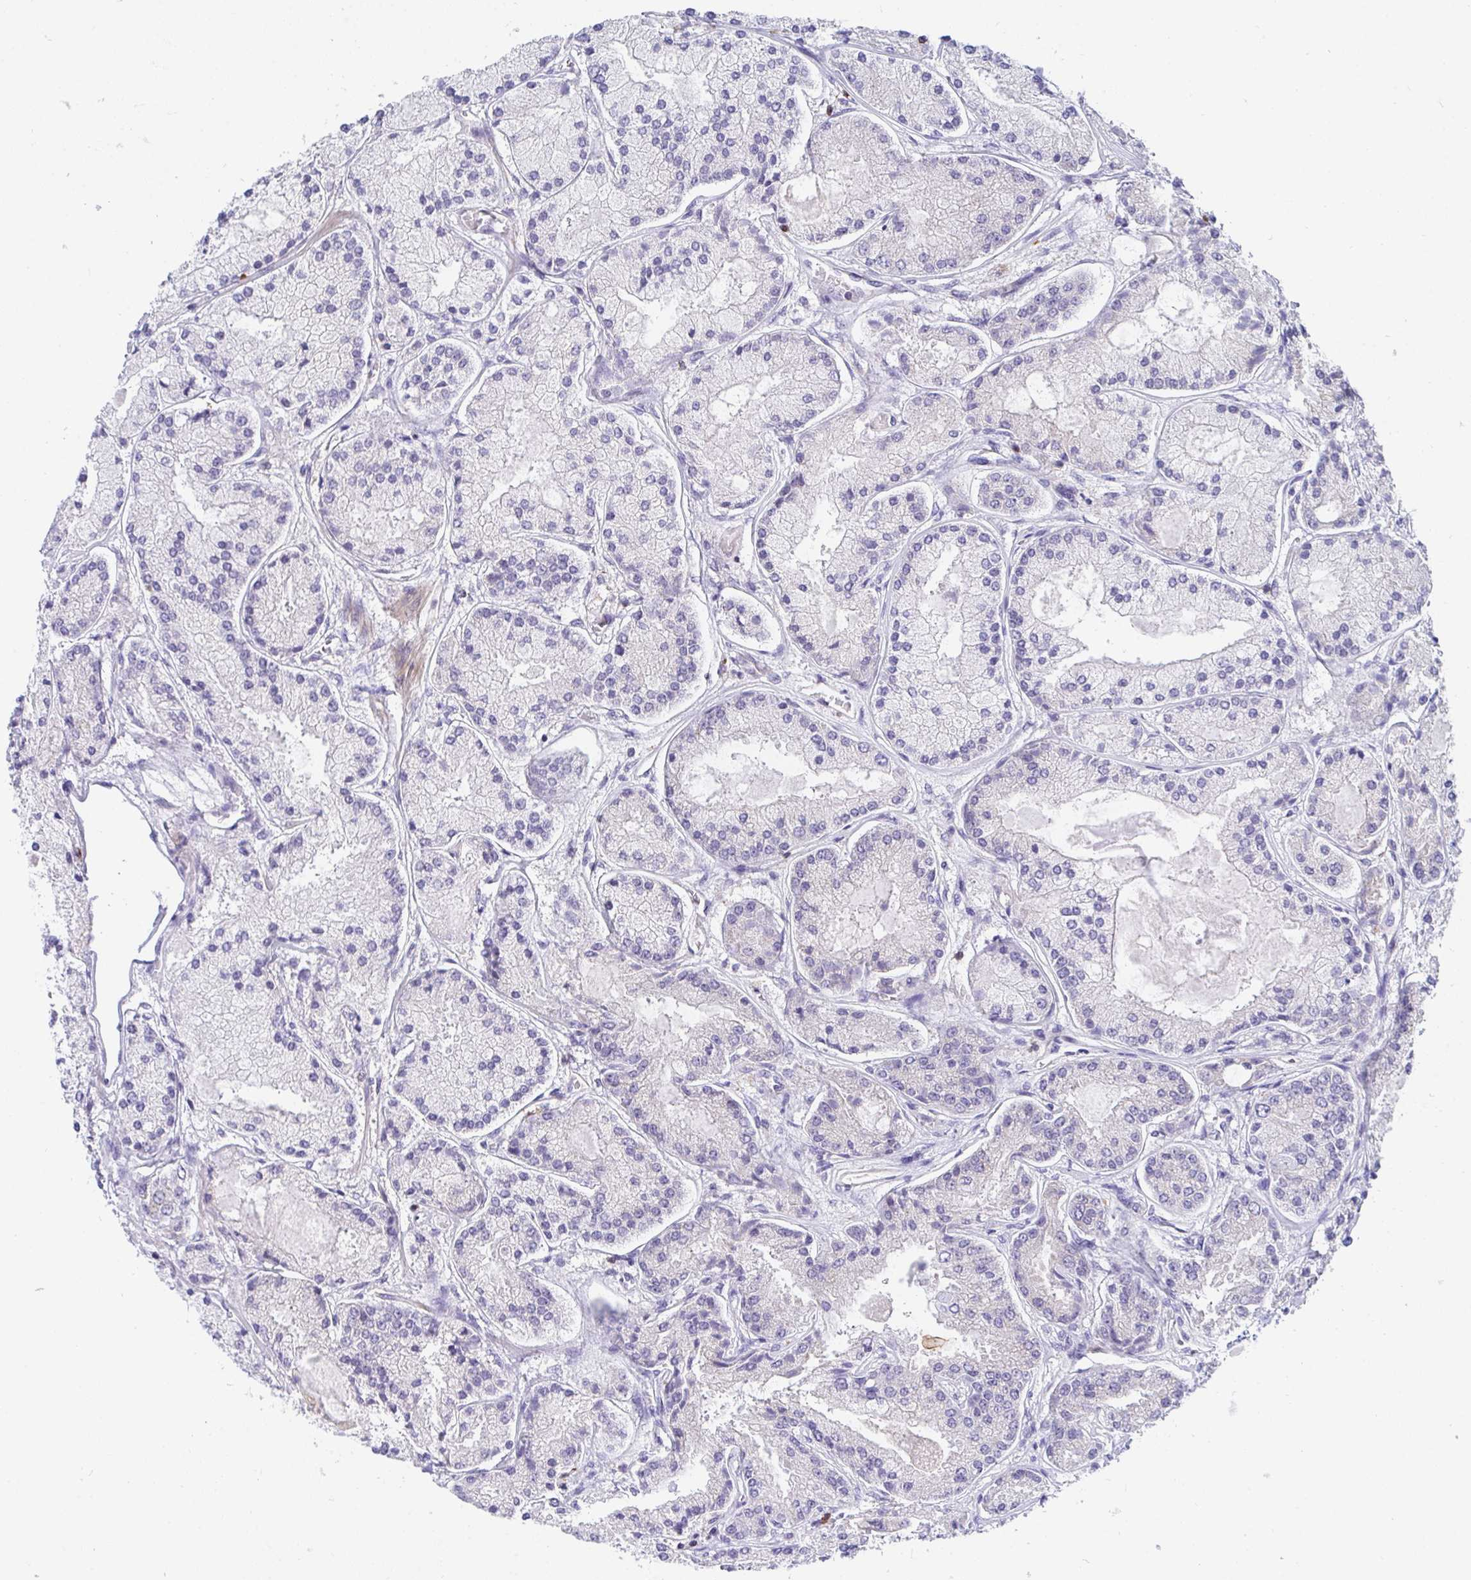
{"staining": {"intensity": "negative", "quantity": "none", "location": "none"}, "tissue": "prostate cancer", "cell_type": "Tumor cells", "image_type": "cancer", "snomed": [{"axis": "morphology", "description": "Adenocarcinoma, High grade"}, {"axis": "topography", "description": "Prostate"}], "caption": "High power microscopy photomicrograph of an immunohistochemistry (IHC) micrograph of prostate adenocarcinoma (high-grade), revealing no significant staining in tumor cells.", "gene": "FRMD3", "patient": {"sex": "male", "age": 67}}